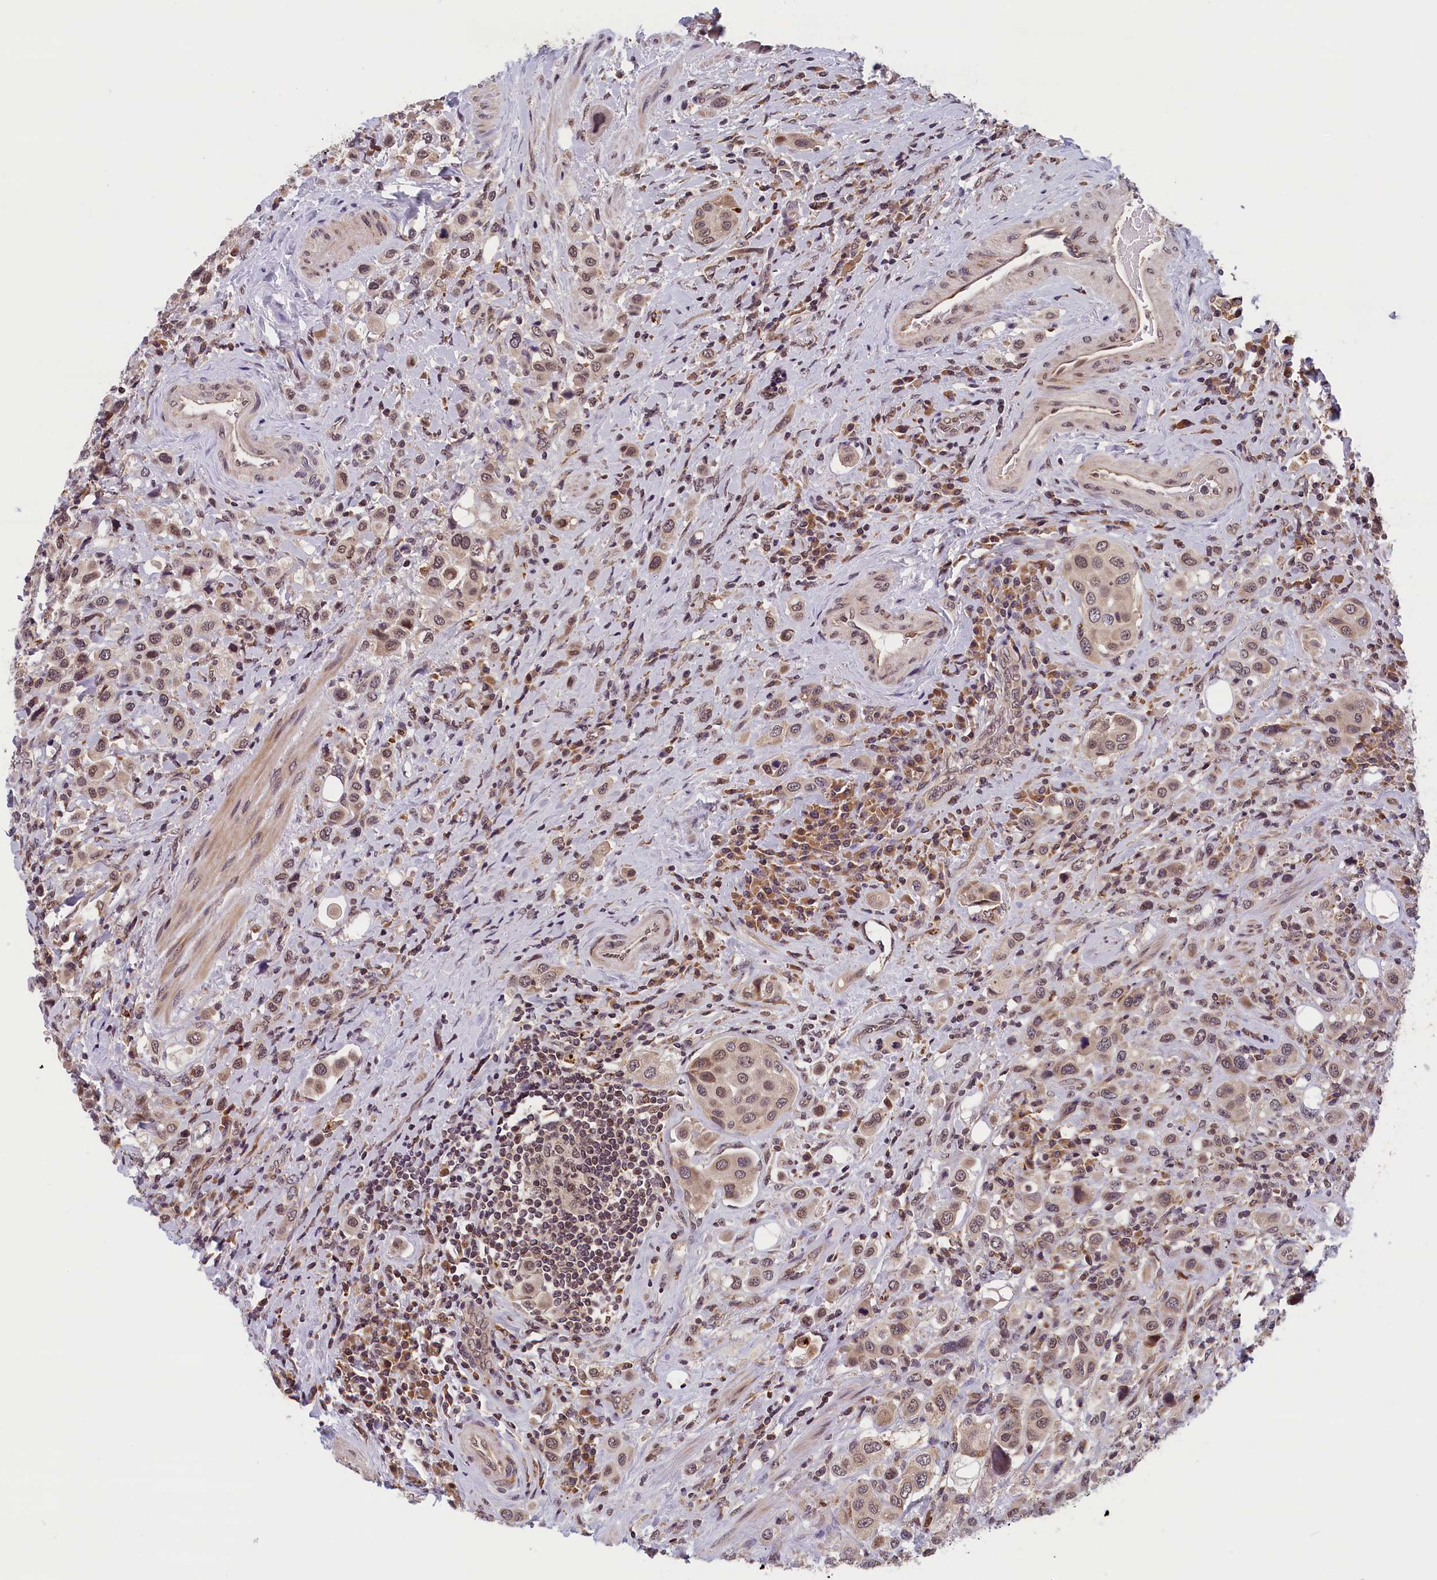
{"staining": {"intensity": "weak", "quantity": ">75%", "location": "cytoplasmic/membranous,nuclear"}, "tissue": "urothelial cancer", "cell_type": "Tumor cells", "image_type": "cancer", "snomed": [{"axis": "morphology", "description": "Urothelial carcinoma, High grade"}, {"axis": "topography", "description": "Urinary bladder"}], "caption": "Urothelial cancer stained with a brown dye exhibits weak cytoplasmic/membranous and nuclear positive staining in approximately >75% of tumor cells.", "gene": "KCNK6", "patient": {"sex": "male", "age": 50}}